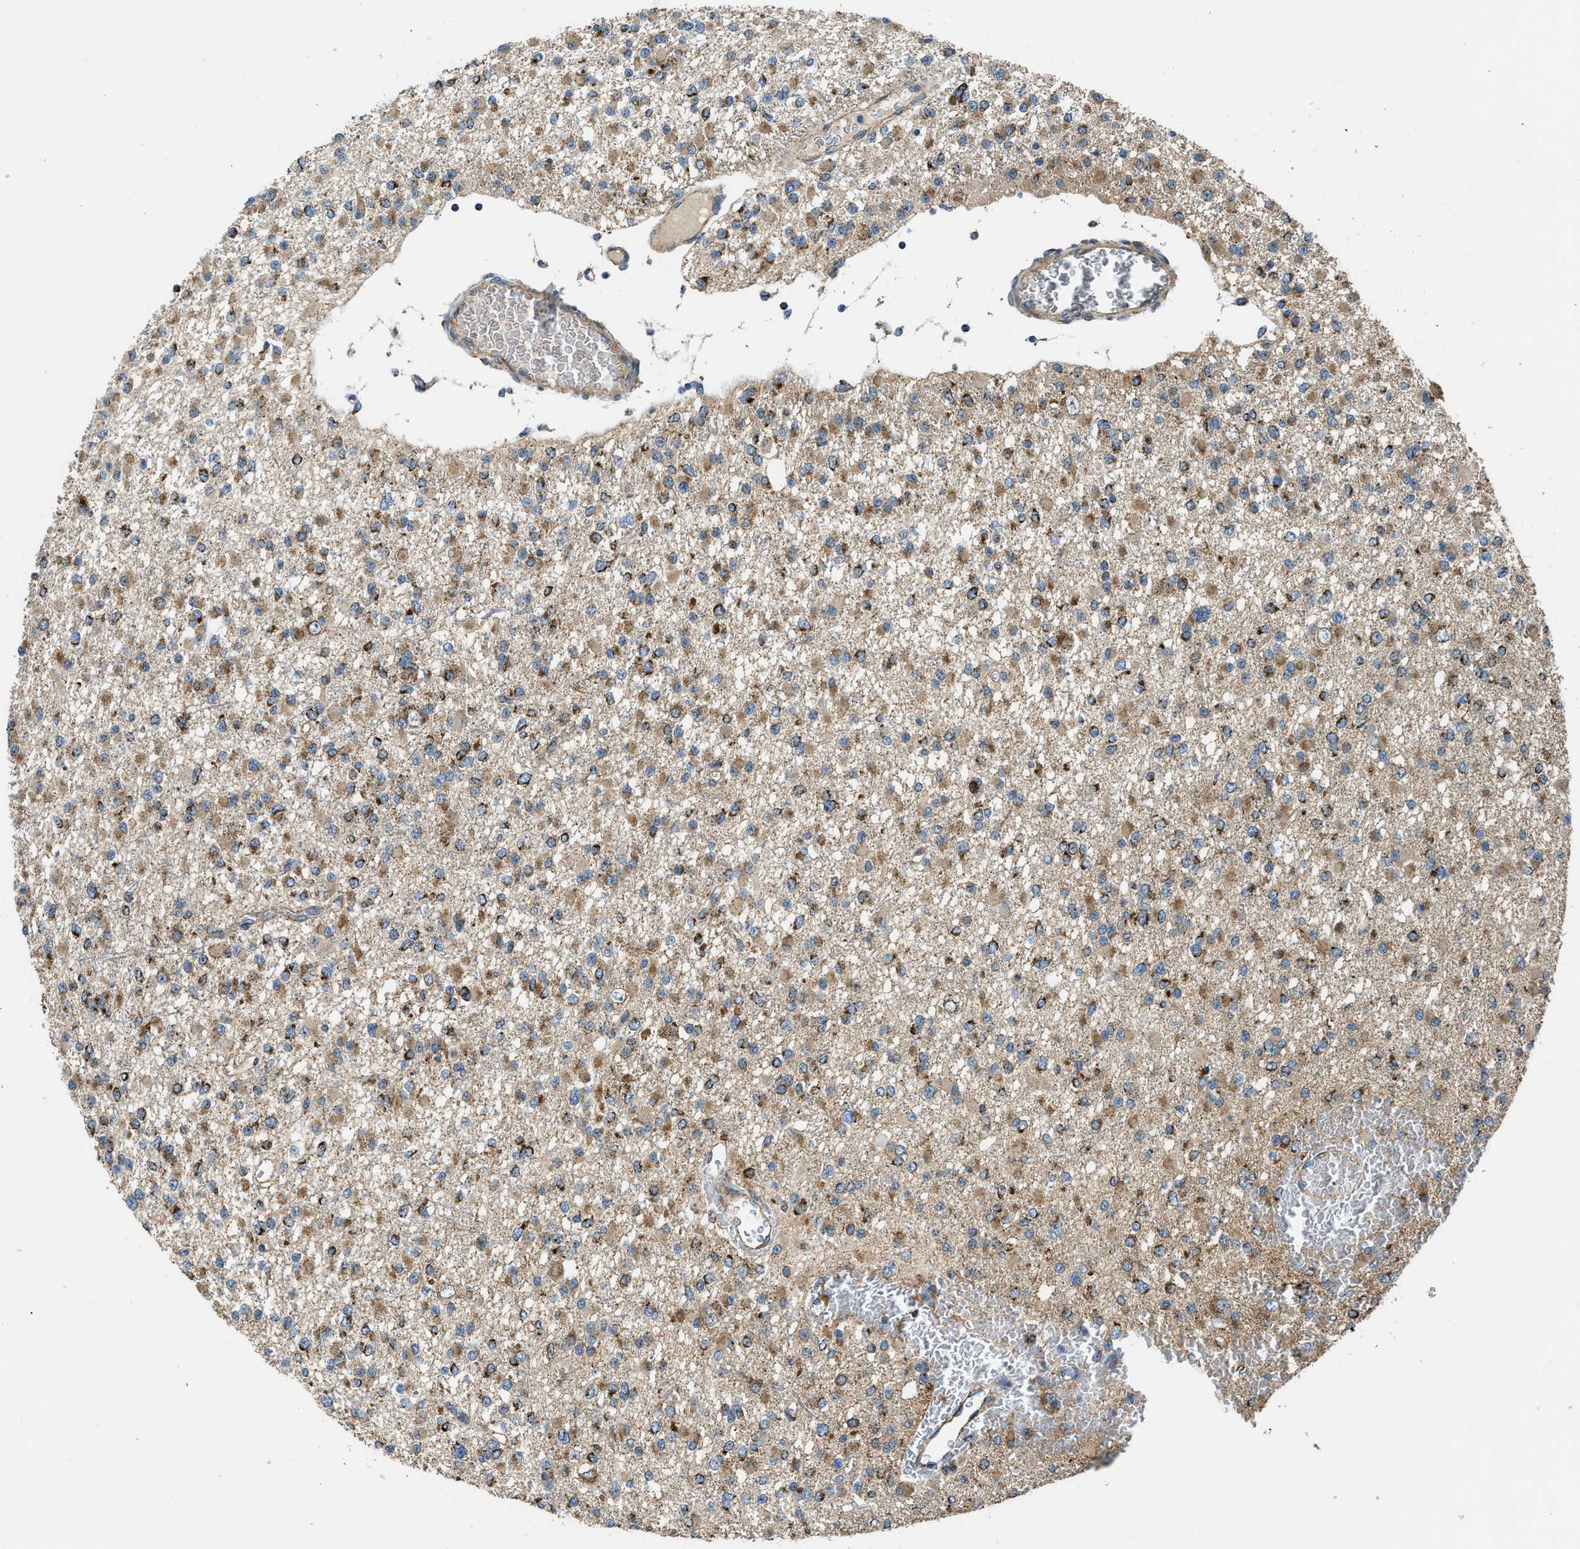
{"staining": {"intensity": "strong", "quantity": ">75%", "location": "cytoplasmic/membranous"}, "tissue": "glioma", "cell_type": "Tumor cells", "image_type": "cancer", "snomed": [{"axis": "morphology", "description": "Glioma, malignant, Low grade"}, {"axis": "topography", "description": "Brain"}], "caption": "Protein staining exhibits strong cytoplasmic/membranous expression in approximately >75% of tumor cells in glioma. (Brightfield microscopy of DAB IHC at high magnification).", "gene": "STK33", "patient": {"sex": "female", "age": 22}}